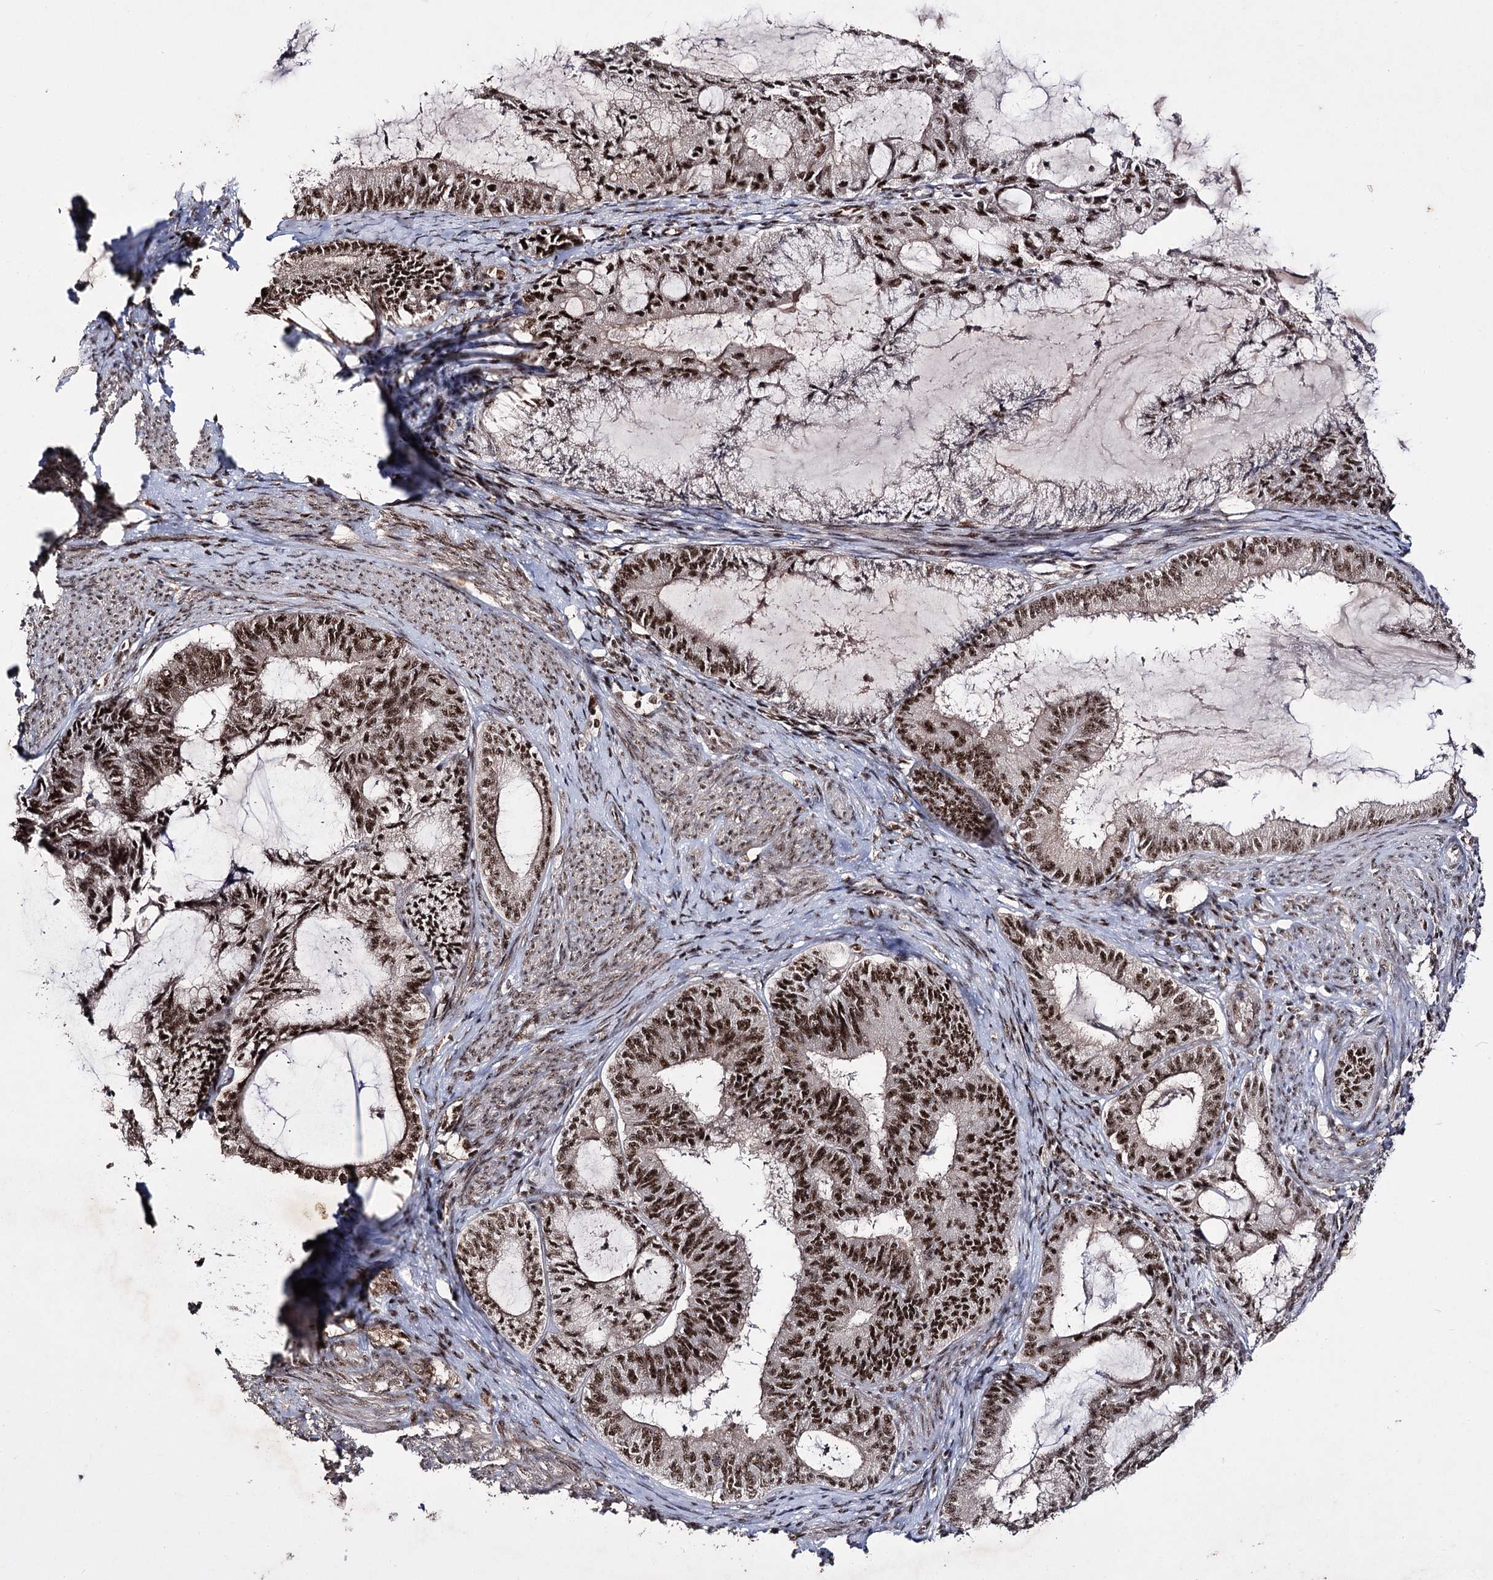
{"staining": {"intensity": "strong", "quantity": ">75%", "location": "nuclear"}, "tissue": "endometrial cancer", "cell_type": "Tumor cells", "image_type": "cancer", "snomed": [{"axis": "morphology", "description": "Adenocarcinoma, NOS"}, {"axis": "topography", "description": "Endometrium"}], "caption": "There is high levels of strong nuclear staining in tumor cells of endometrial cancer (adenocarcinoma), as demonstrated by immunohistochemical staining (brown color).", "gene": "PRPF40A", "patient": {"sex": "female", "age": 86}}